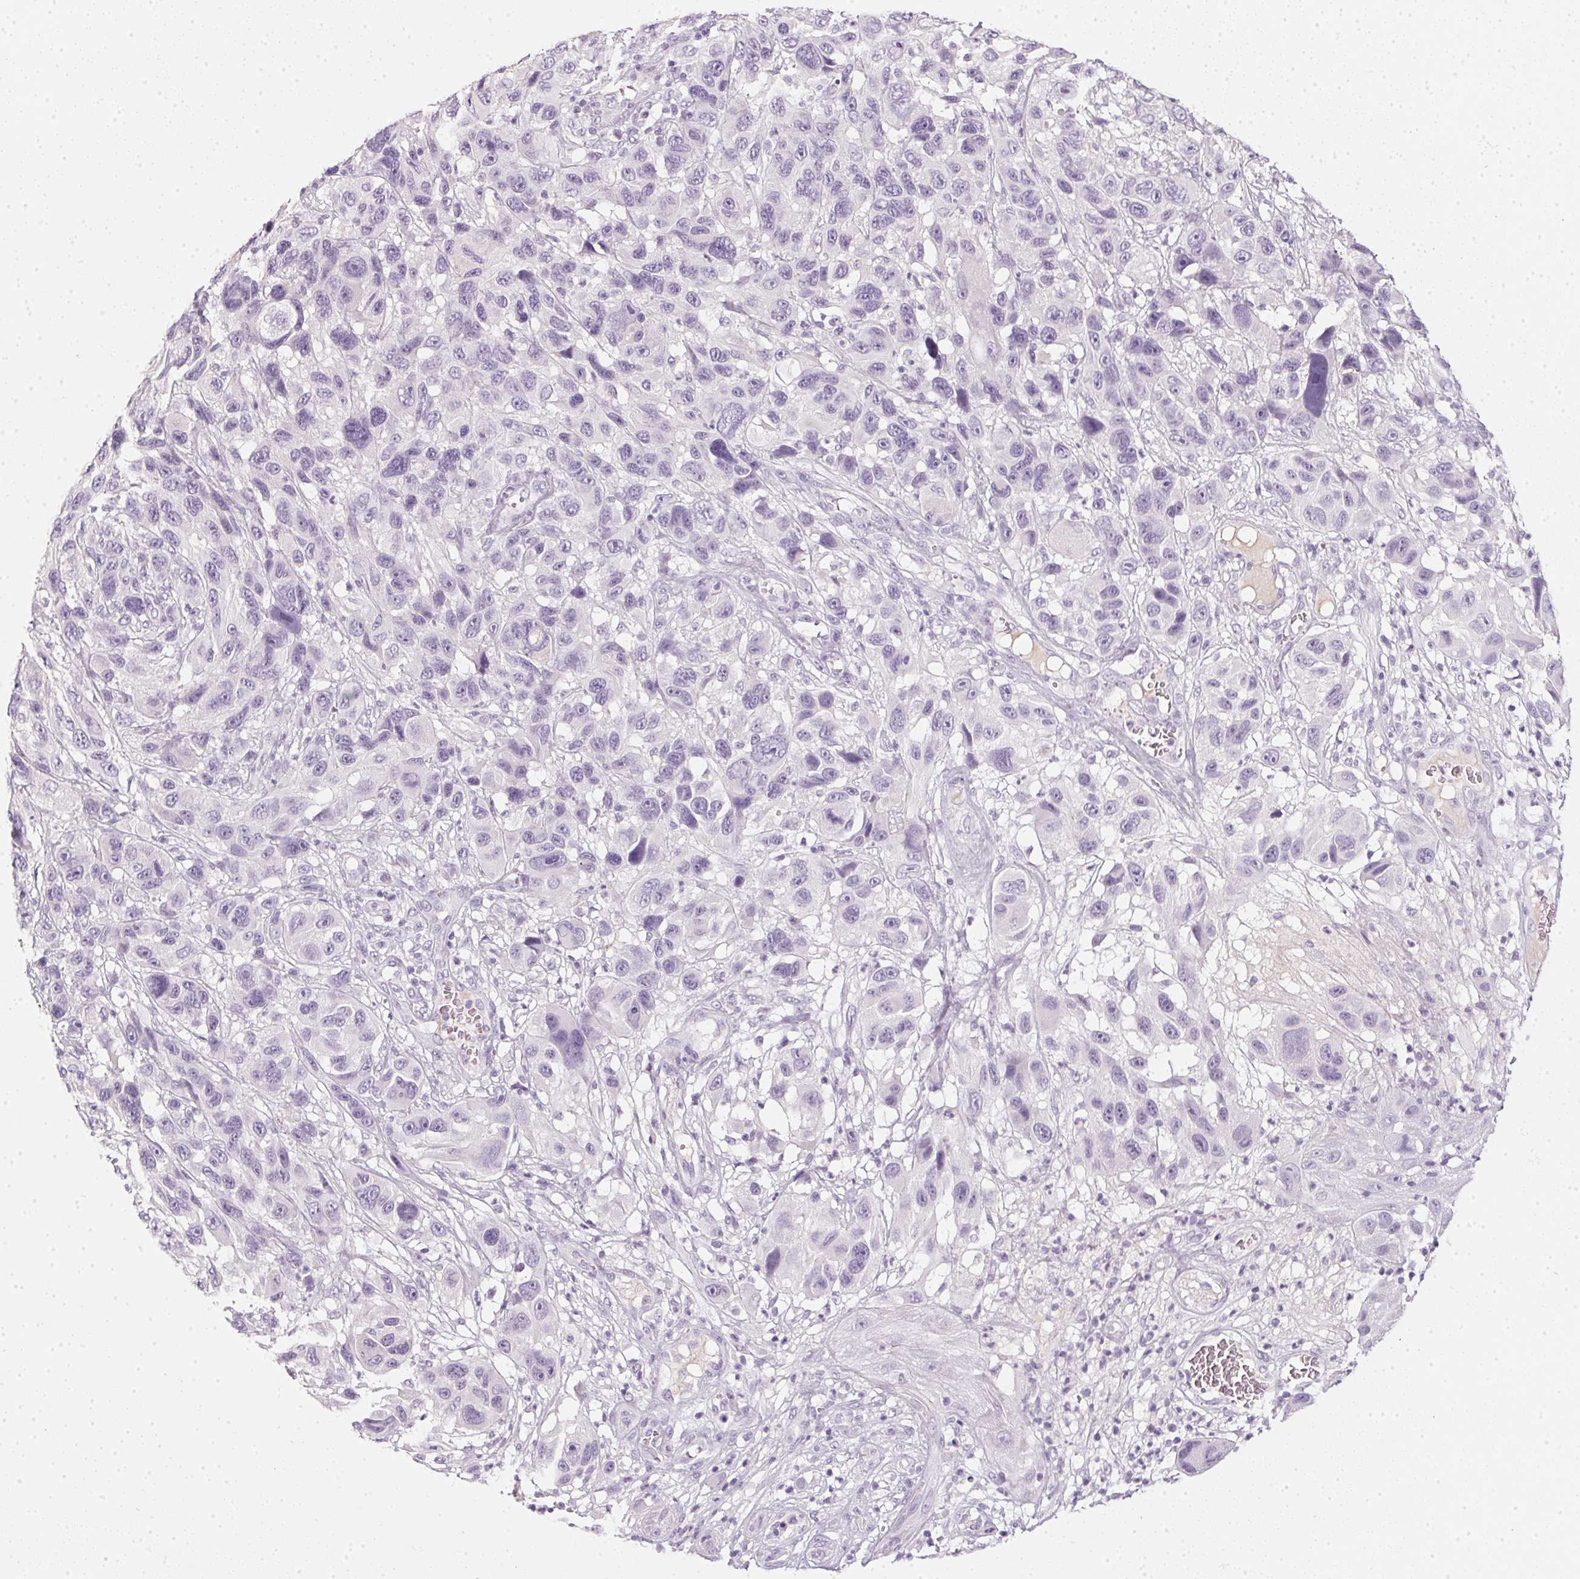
{"staining": {"intensity": "negative", "quantity": "none", "location": "none"}, "tissue": "melanoma", "cell_type": "Tumor cells", "image_type": "cancer", "snomed": [{"axis": "morphology", "description": "Malignant melanoma, NOS"}, {"axis": "topography", "description": "Skin"}], "caption": "Human melanoma stained for a protein using IHC shows no staining in tumor cells.", "gene": "TMEM72", "patient": {"sex": "male", "age": 53}}